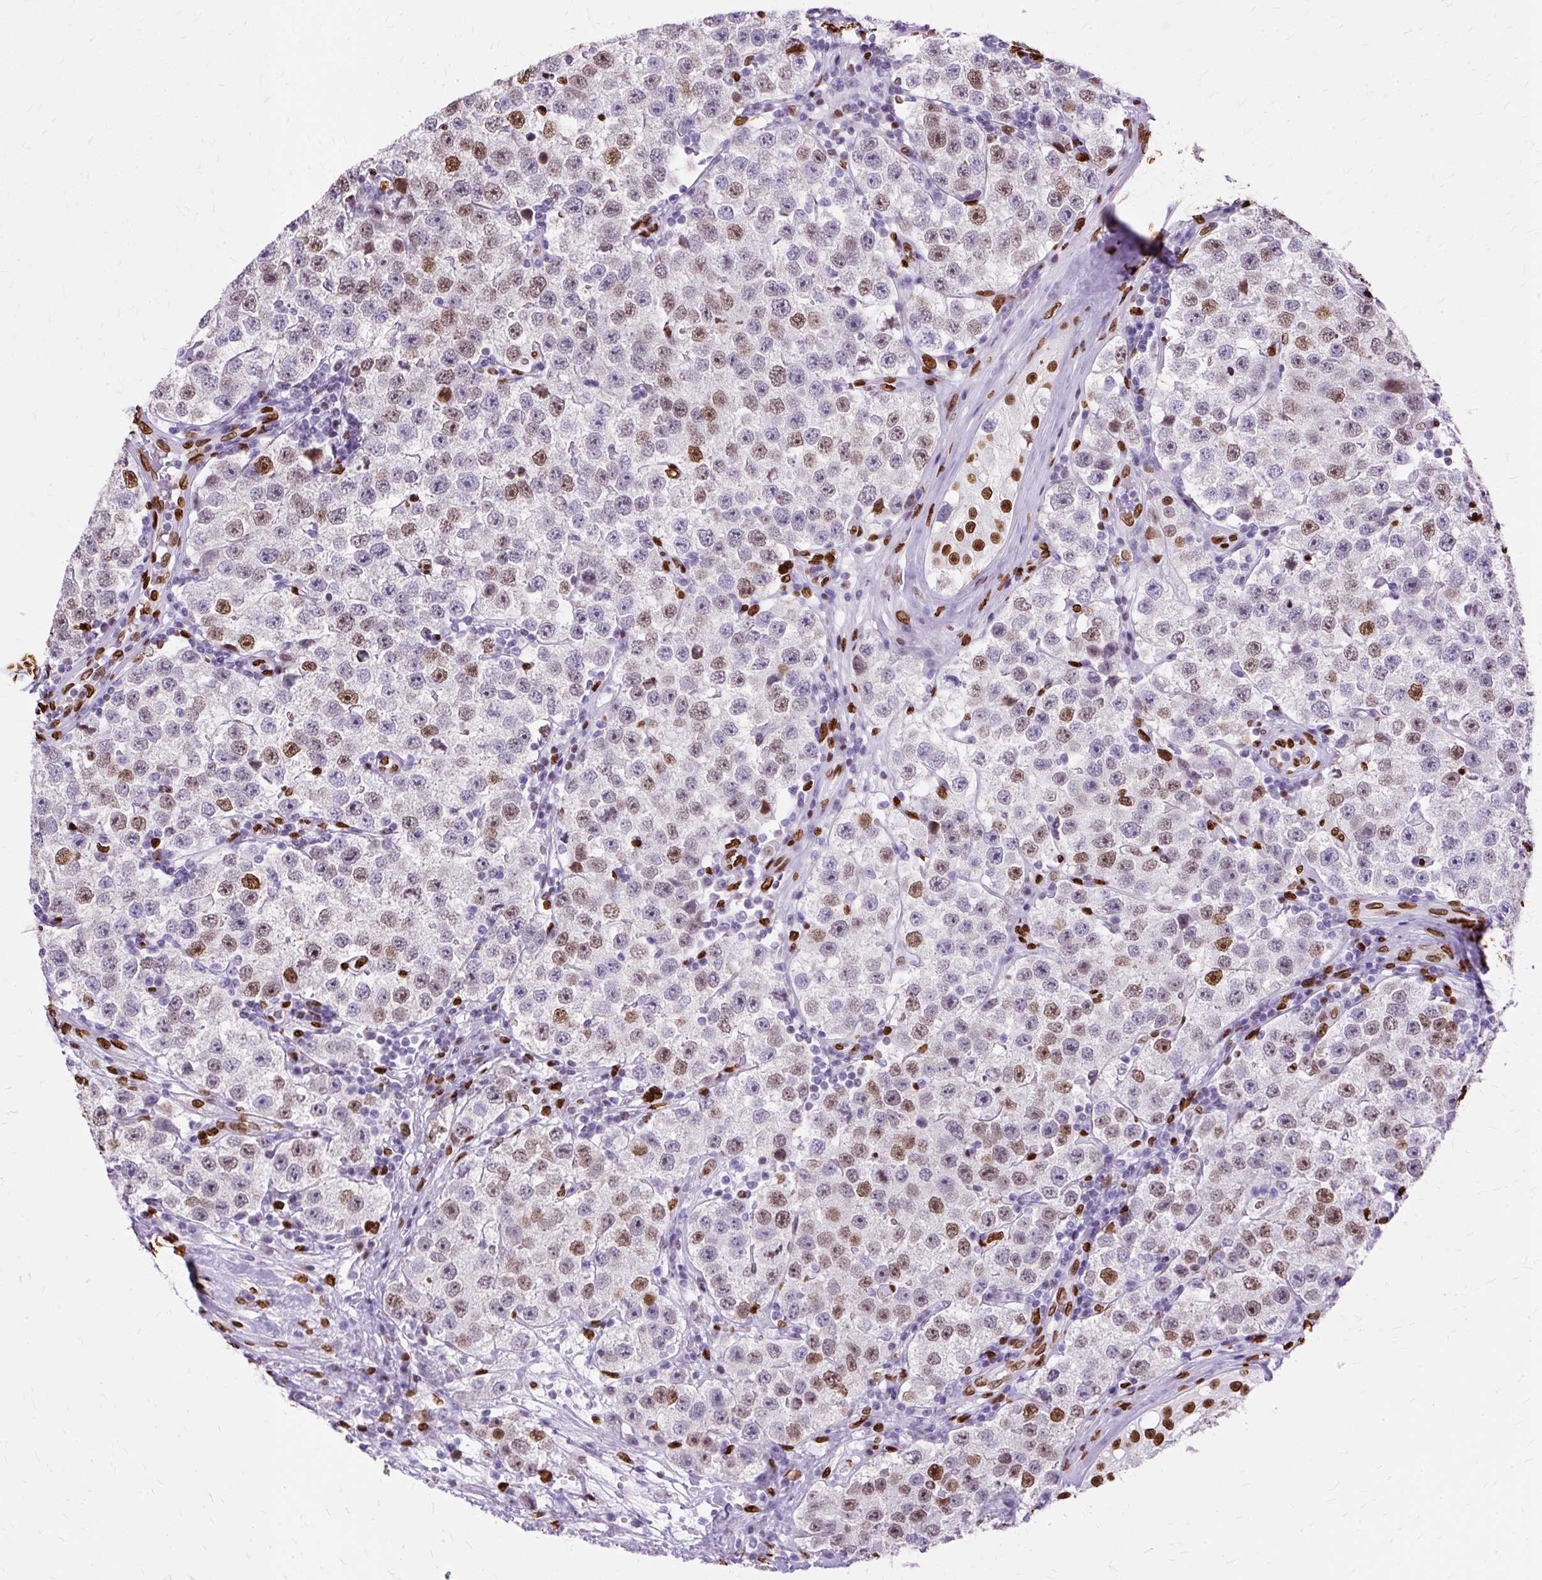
{"staining": {"intensity": "moderate", "quantity": "25%-75%", "location": "nuclear"}, "tissue": "testis cancer", "cell_type": "Tumor cells", "image_type": "cancer", "snomed": [{"axis": "morphology", "description": "Seminoma, NOS"}, {"axis": "topography", "description": "Testis"}], "caption": "Testis cancer stained for a protein shows moderate nuclear positivity in tumor cells.", "gene": "TMEM184C", "patient": {"sex": "male", "age": 34}}